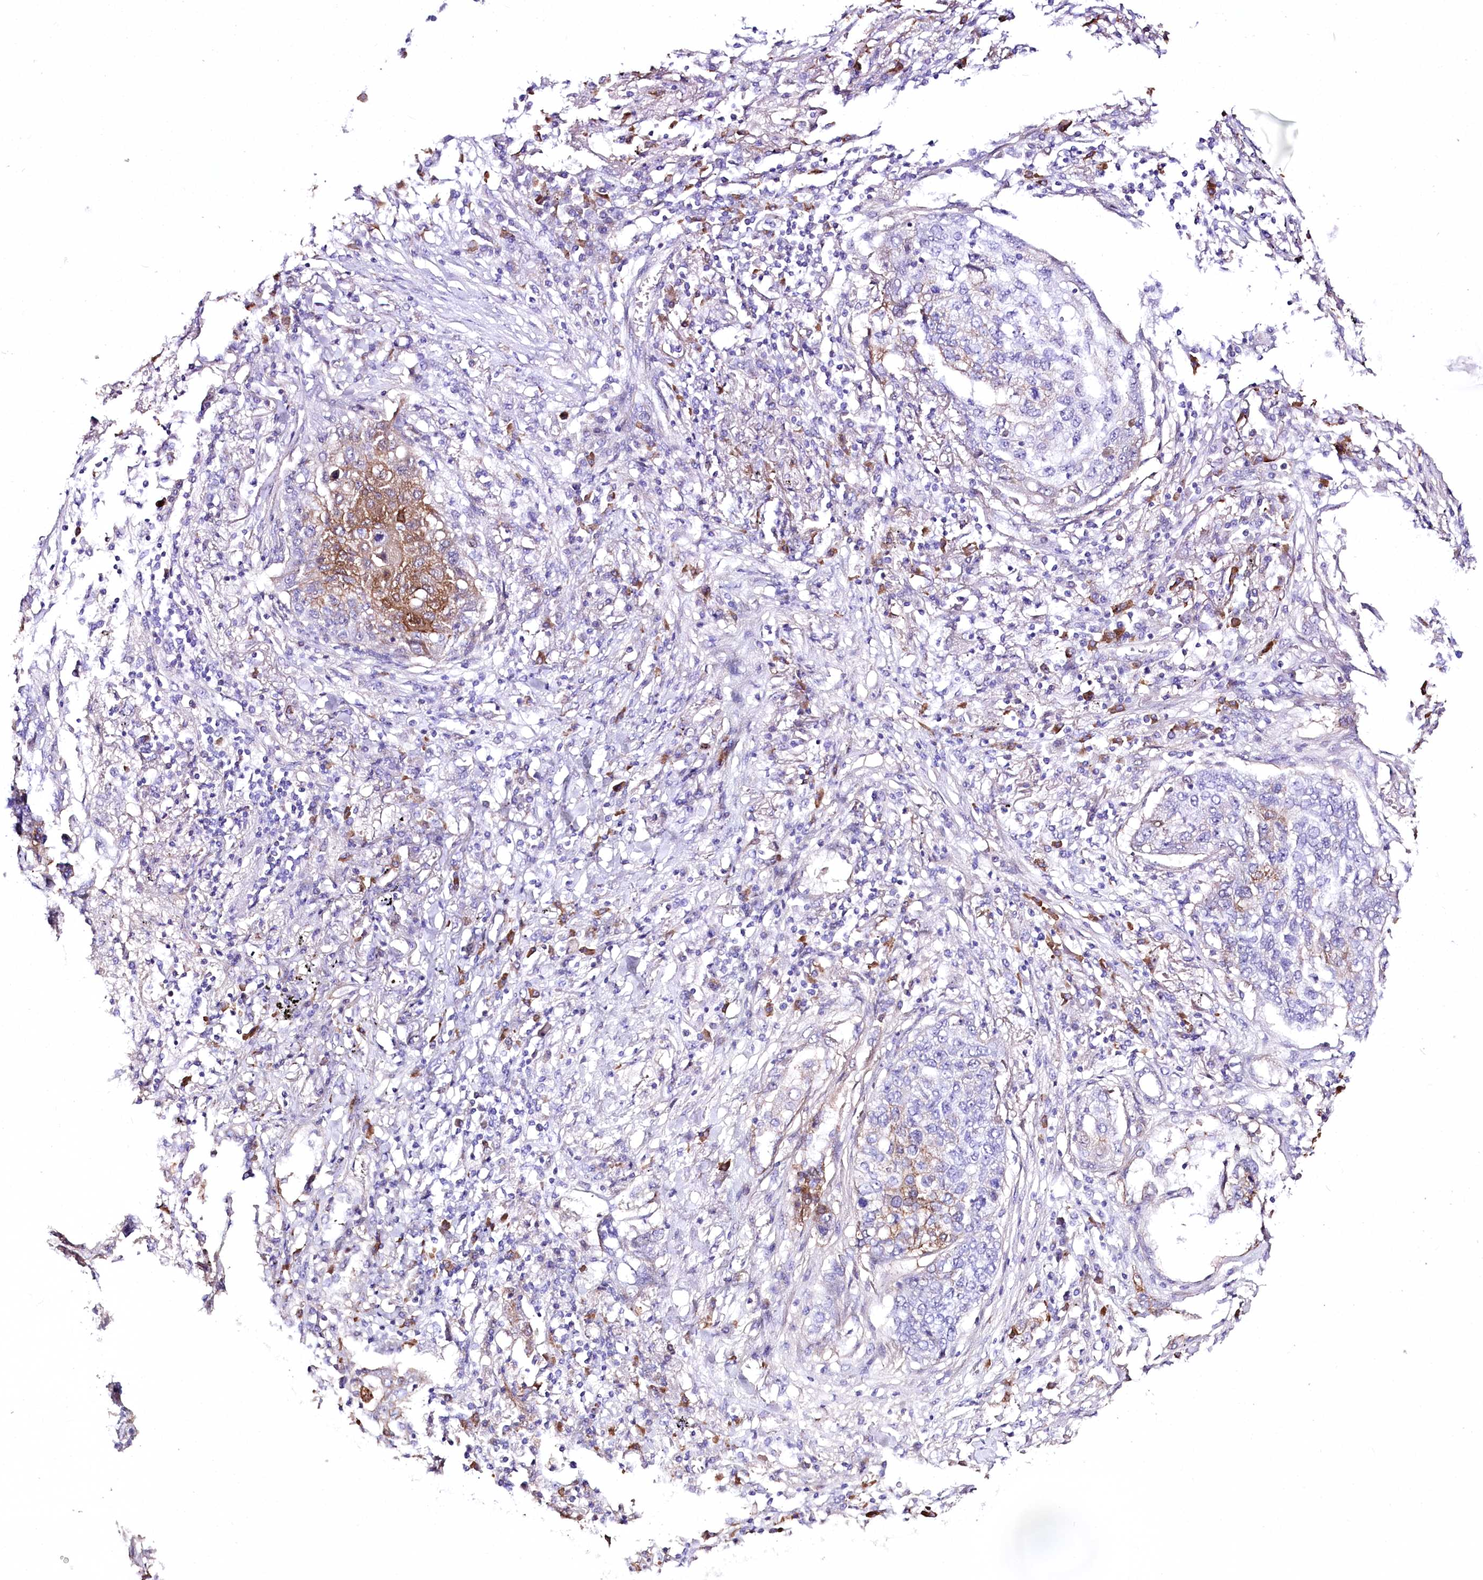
{"staining": {"intensity": "moderate", "quantity": "25%-75%", "location": "cytoplasmic/membranous"}, "tissue": "lung cancer", "cell_type": "Tumor cells", "image_type": "cancer", "snomed": [{"axis": "morphology", "description": "Squamous cell carcinoma, NOS"}, {"axis": "topography", "description": "Lung"}], "caption": "Tumor cells reveal moderate cytoplasmic/membranous expression in approximately 25%-75% of cells in squamous cell carcinoma (lung).", "gene": "CEP164", "patient": {"sex": "female", "age": 63}}